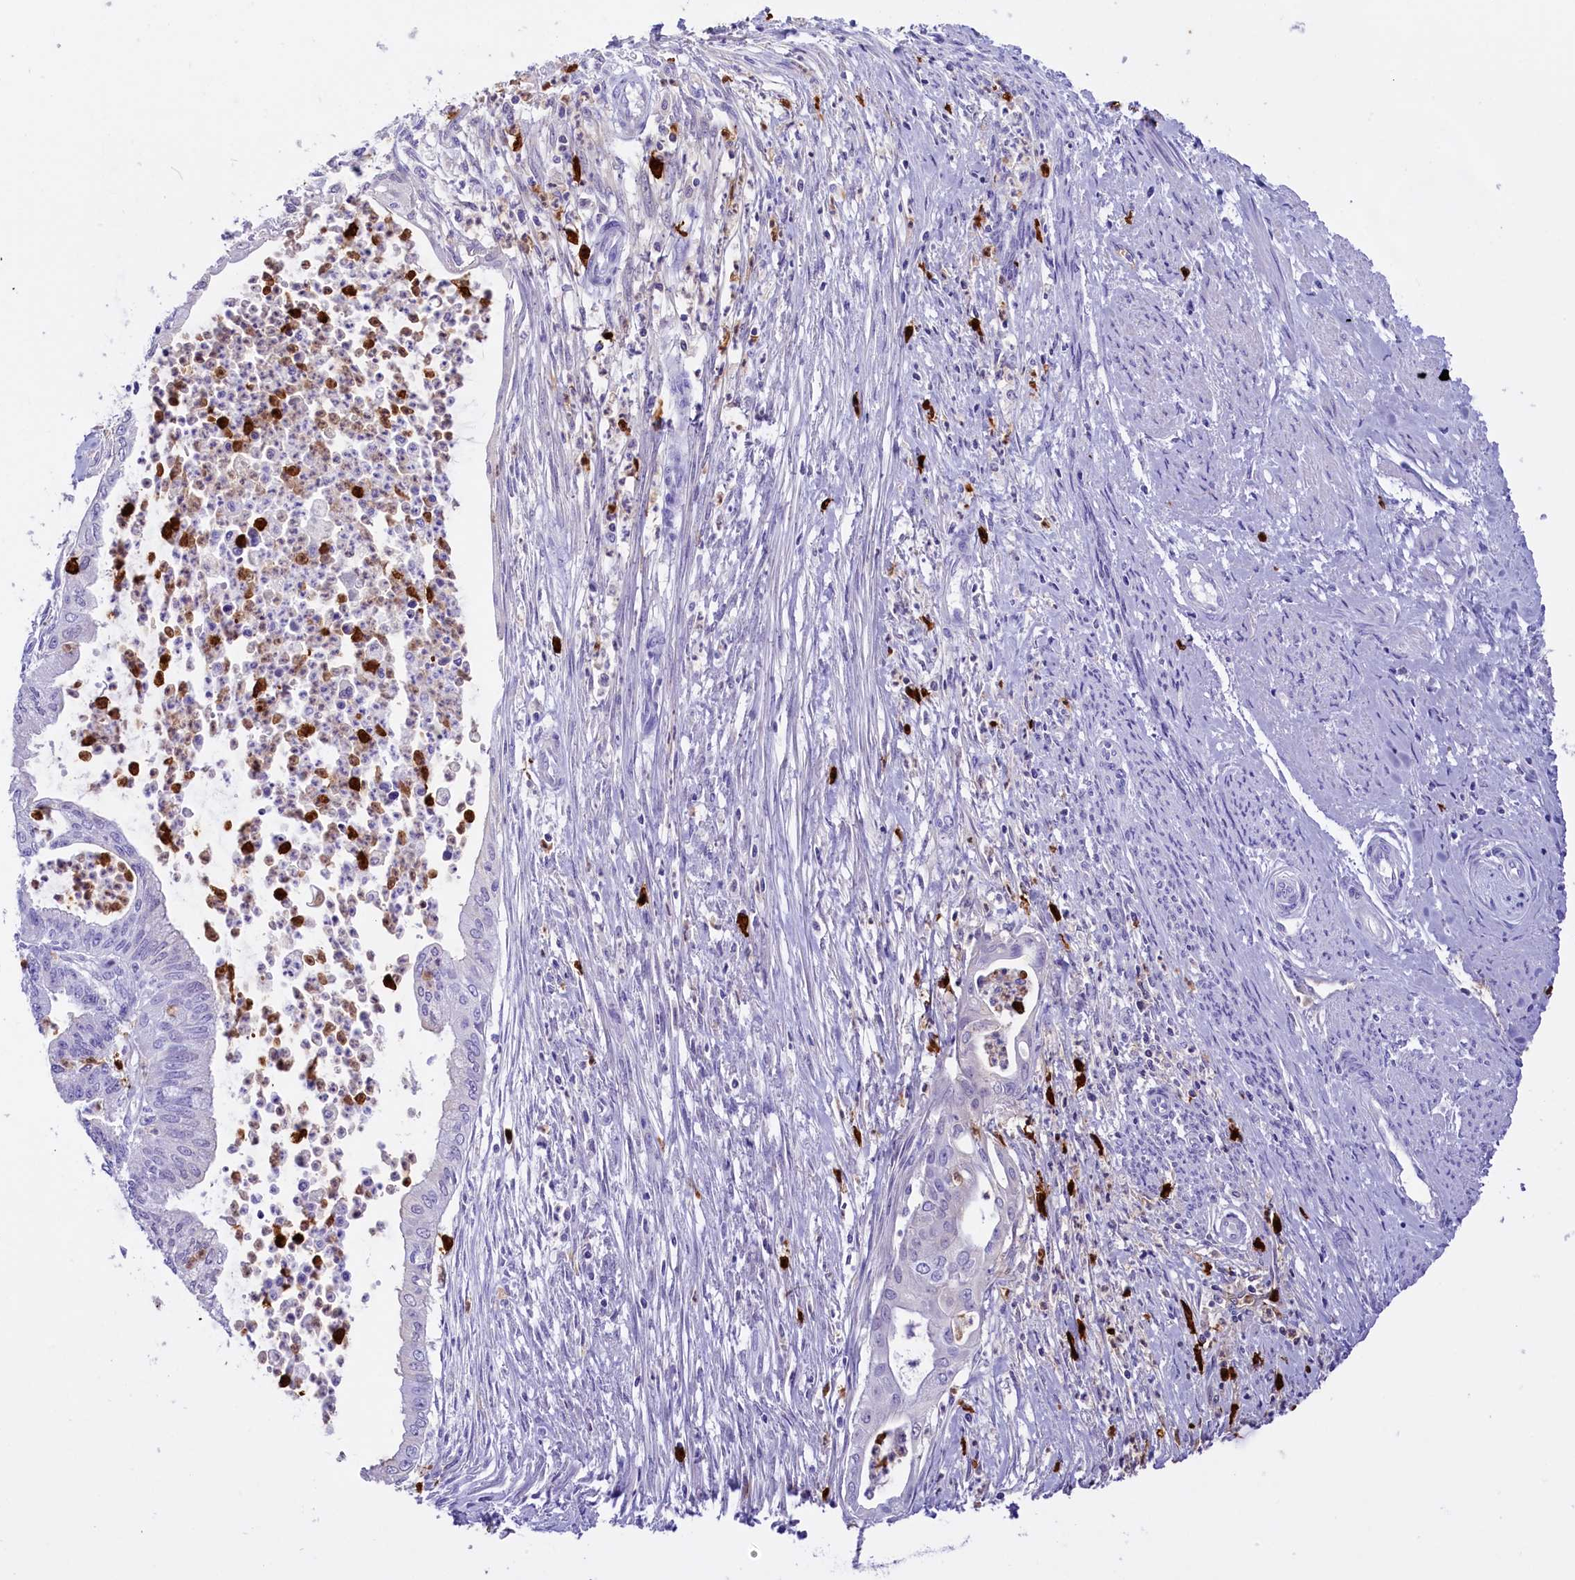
{"staining": {"intensity": "negative", "quantity": "none", "location": "none"}, "tissue": "endometrial cancer", "cell_type": "Tumor cells", "image_type": "cancer", "snomed": [{"axis": "morphology", "description": "Adenocarcinoma, NOS"}, {"axis": "topography", "description": "Endometrium"}], "caption": "DAB (3,3'-diaminobenzidine) immunohistochemical staining of human adenocarcinoma (endometrial) exhibits no significant staining in tumor cells.", "gene": "CLC", "patient": {"sex": "female", "age": 73}}